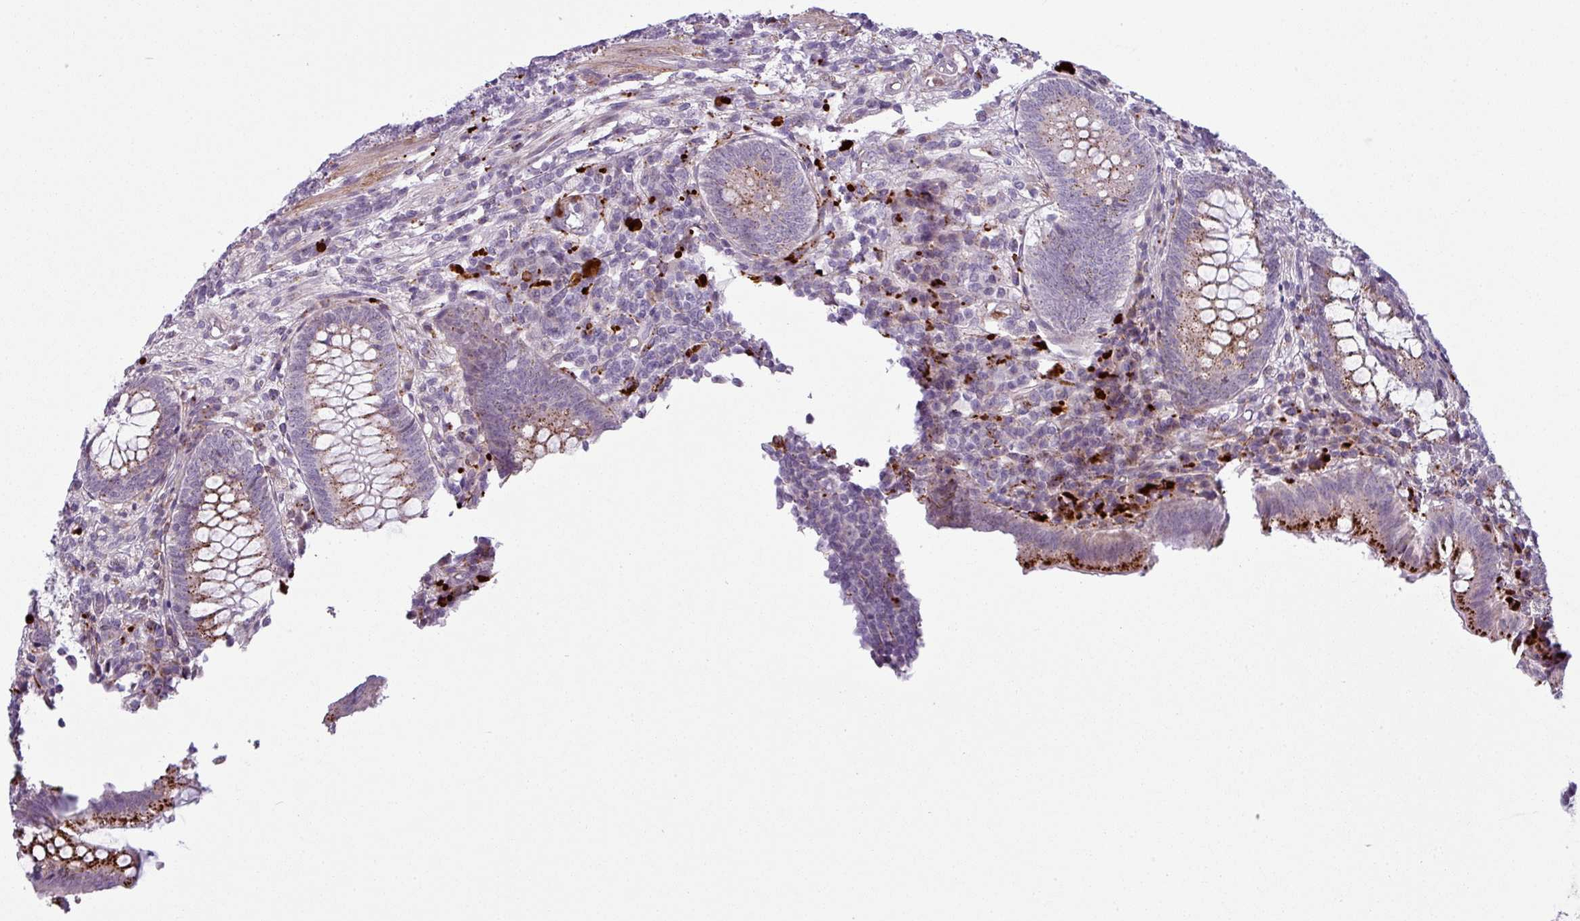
{"staining": {"intensity": "moderate", "quantity": ">75%", "location": "cytoplasmic/membranous"}, "tissue": "appendix", "cell_type": "Glandular cells", "image_type": "normal", "snomed": [{"axis": "morphology", "description": "Normal tissue, NOS"}, {"axis": "topography", "description": "Appendix"}], "caption": "An immunohistochemistry (IHC) histopathology image of normal tissue is shown. Protein staining in brown labels moderate cytoplasmic/membranous positivity in appendix within glandular cells.", "gene": "MAP7D2", "patient": {"sex": "male", "age": 83}}